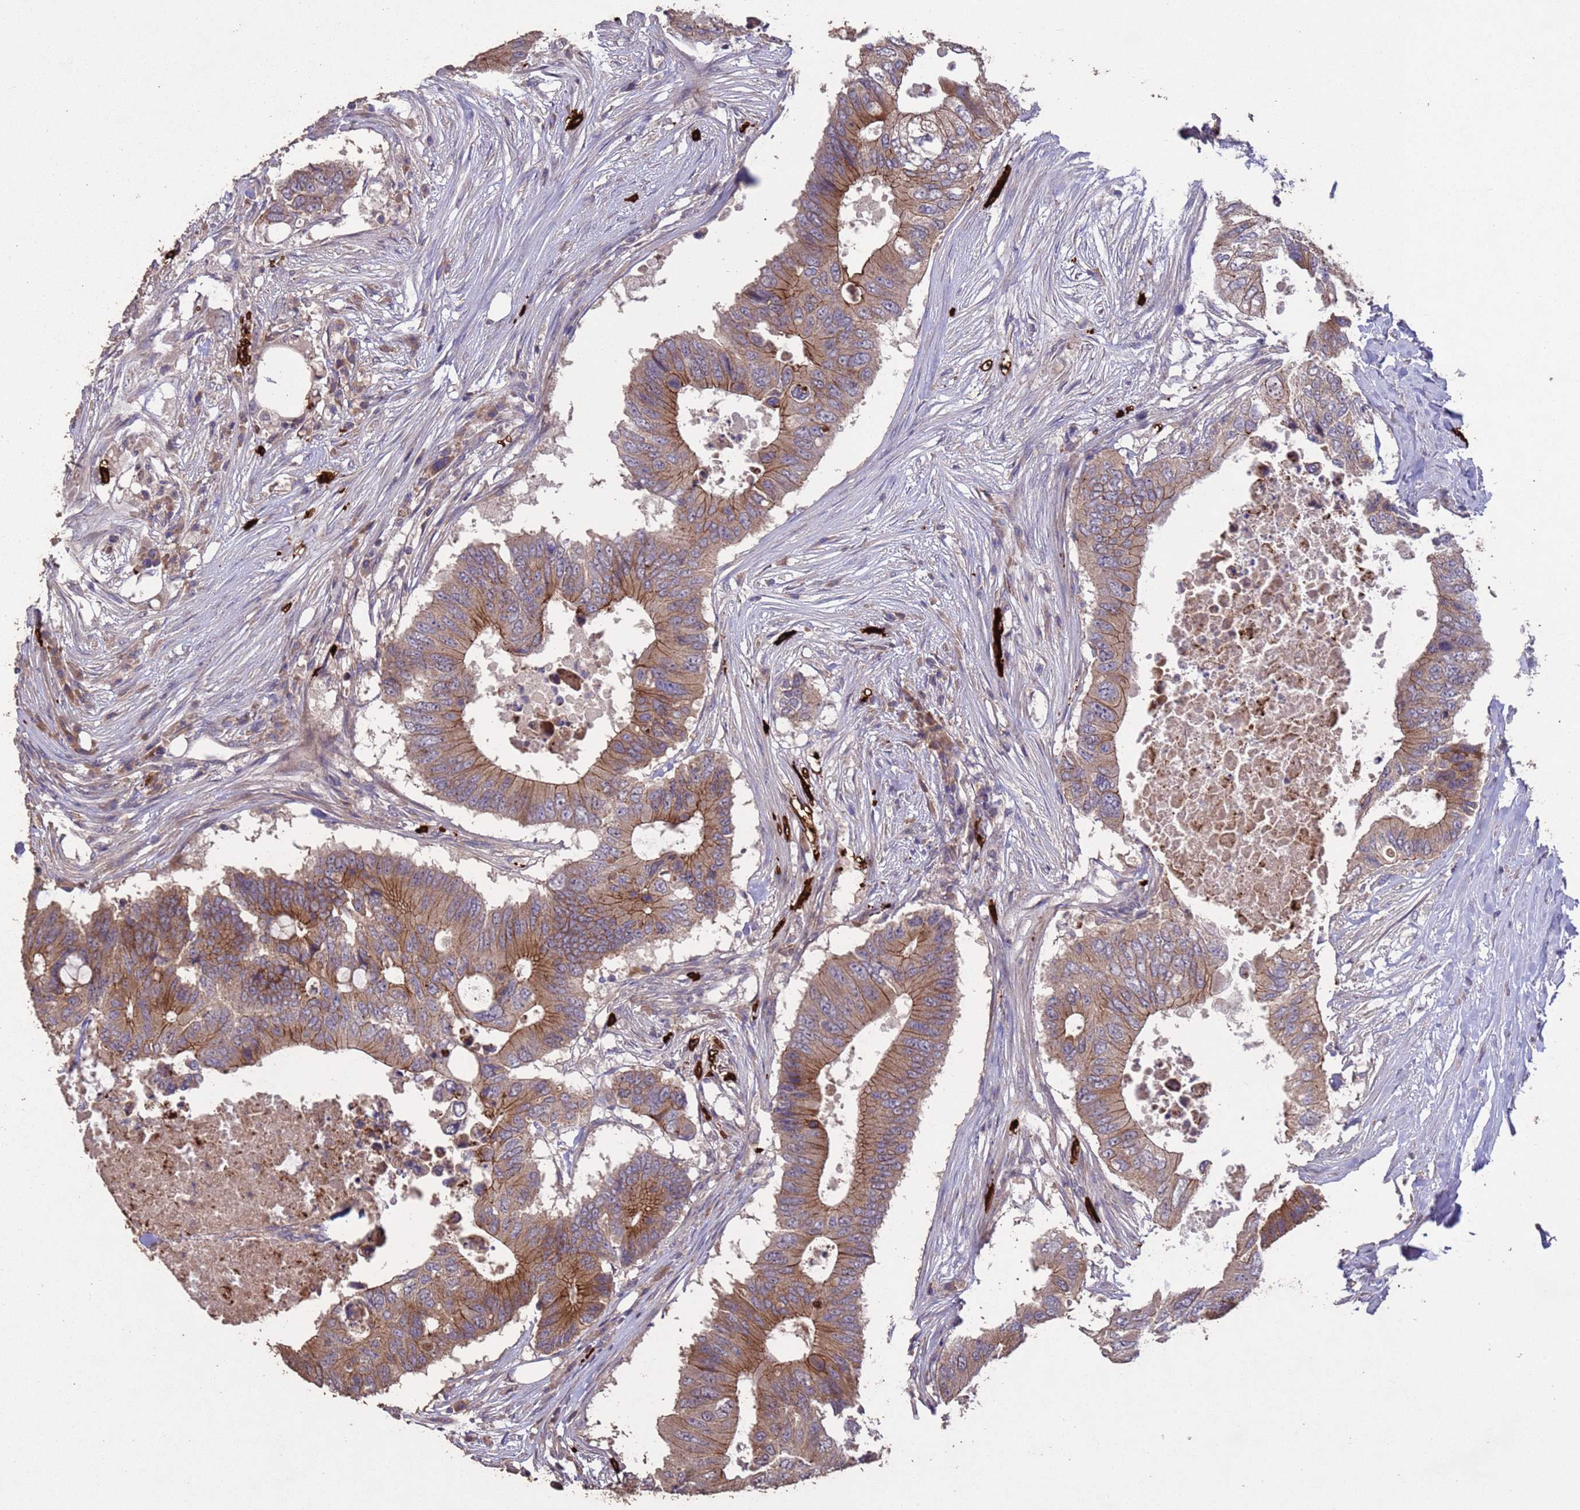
{"staining": {"intensity": "moderate", "quantity": ">75%", "location": "cytoplasmic/membranous"}, "tissue": "colorectal cancer", "cell_type": "Tumor cells", "image_type": "cancer", "snomed": [{"axis": "morphology", "description": "Adenocarcinoma, NOS"}, {"axis": "topography", "description": "Colon"}], "caption": "Colorectal cancer stained with immunohistochemistry (IHC) demonstrates moderate cytoplasmic/membranous positivity in about >75% of tumor cells.", "gene": "SLC9B2", "patient": {"sex": "male", "age": 71}}